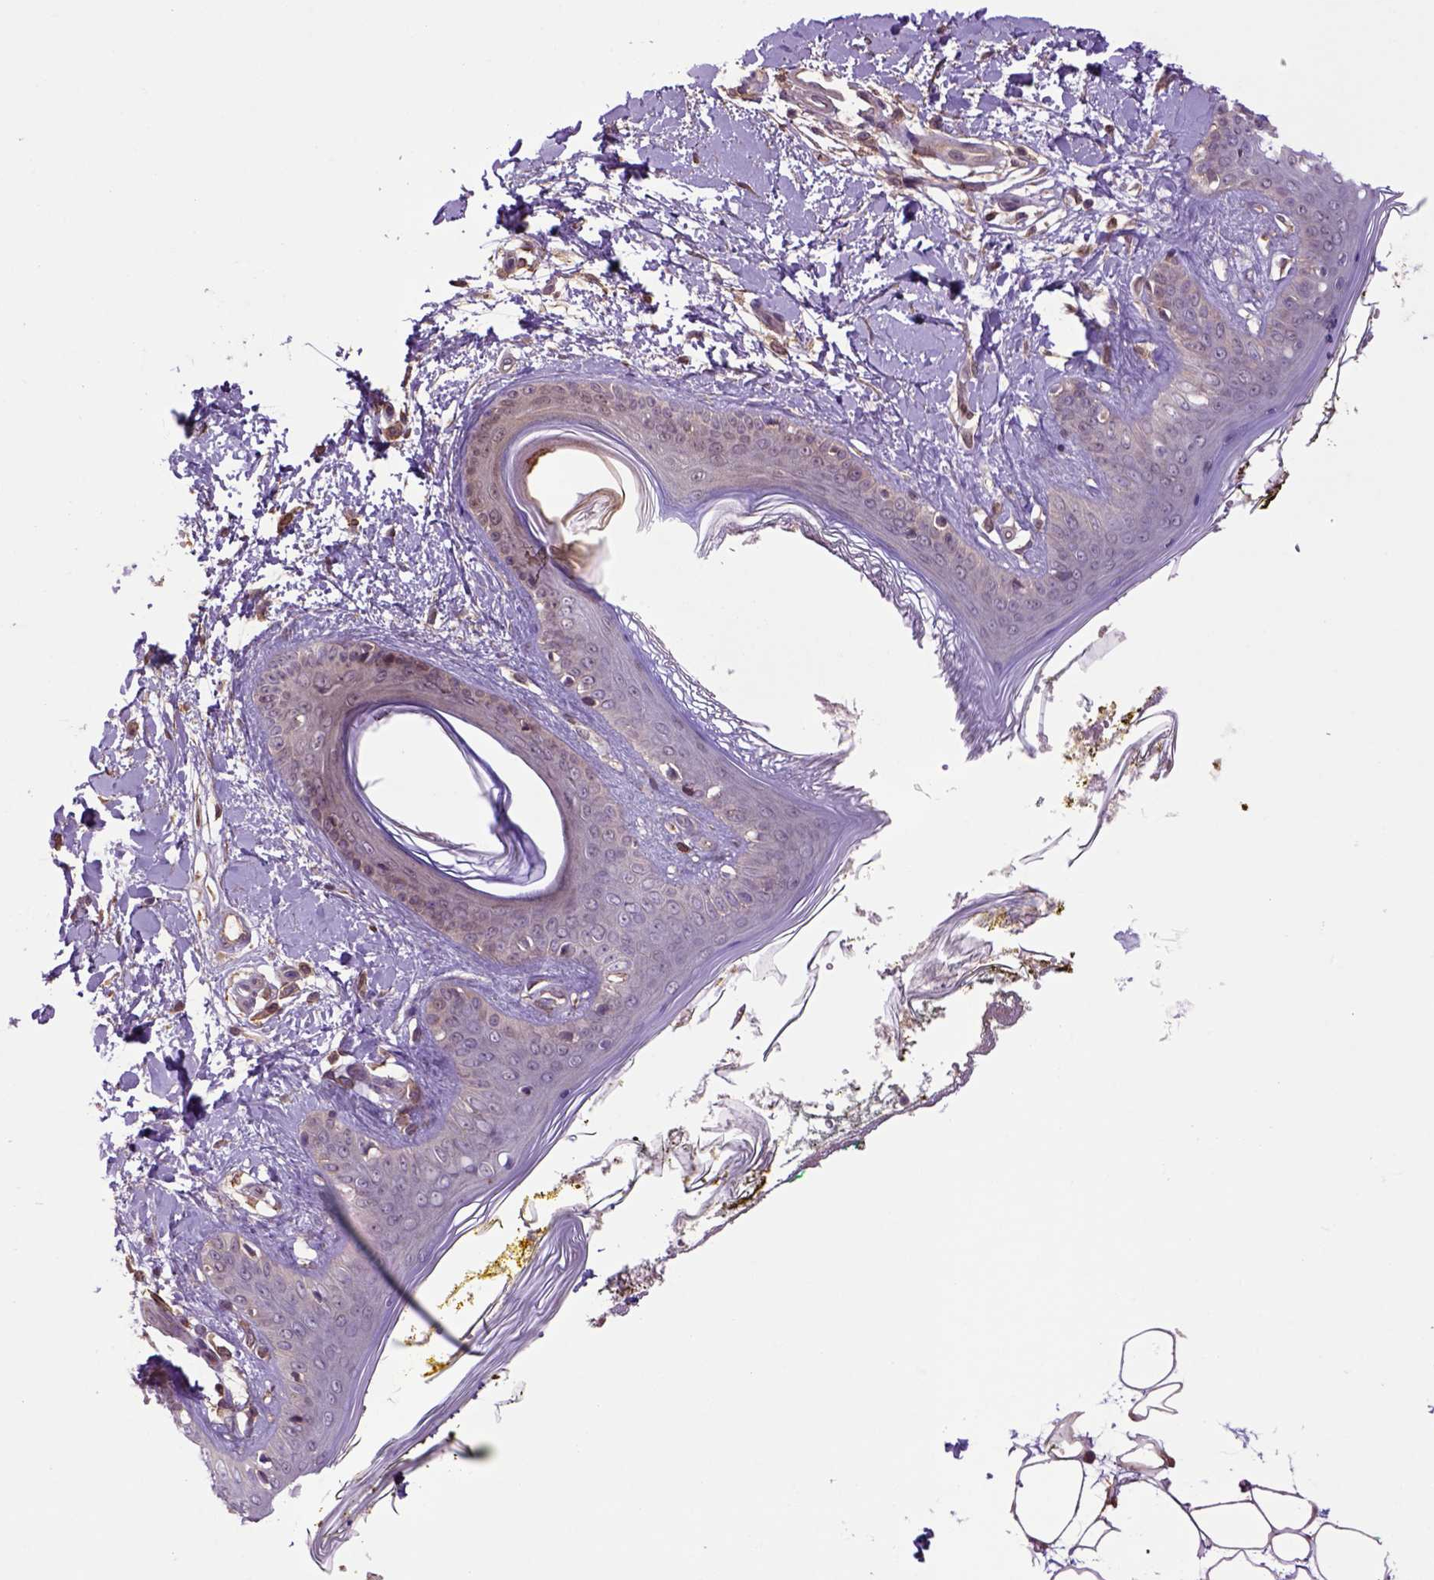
{"staining": {"intensity": "moderate", "quantity": ">75%", "location": "cytoplasmic/membranous"}, "tissue": "skin", "cell_type": "Fibroblasts", "image_type": "normal", "snomed": [{"axis": "morphology", "description": "Normal tissue, NOS"}, {"axis": "topography", "description": "Skin"}], "caption": "This histopathology image reveals immunohistochemistry staining of normal human skin, with medium moderate cytoplasmic/membranous staining in about >75% of fibroblasts.", "gene": "HSPBP1", "patient": {"sex": "female", "age": 34}}